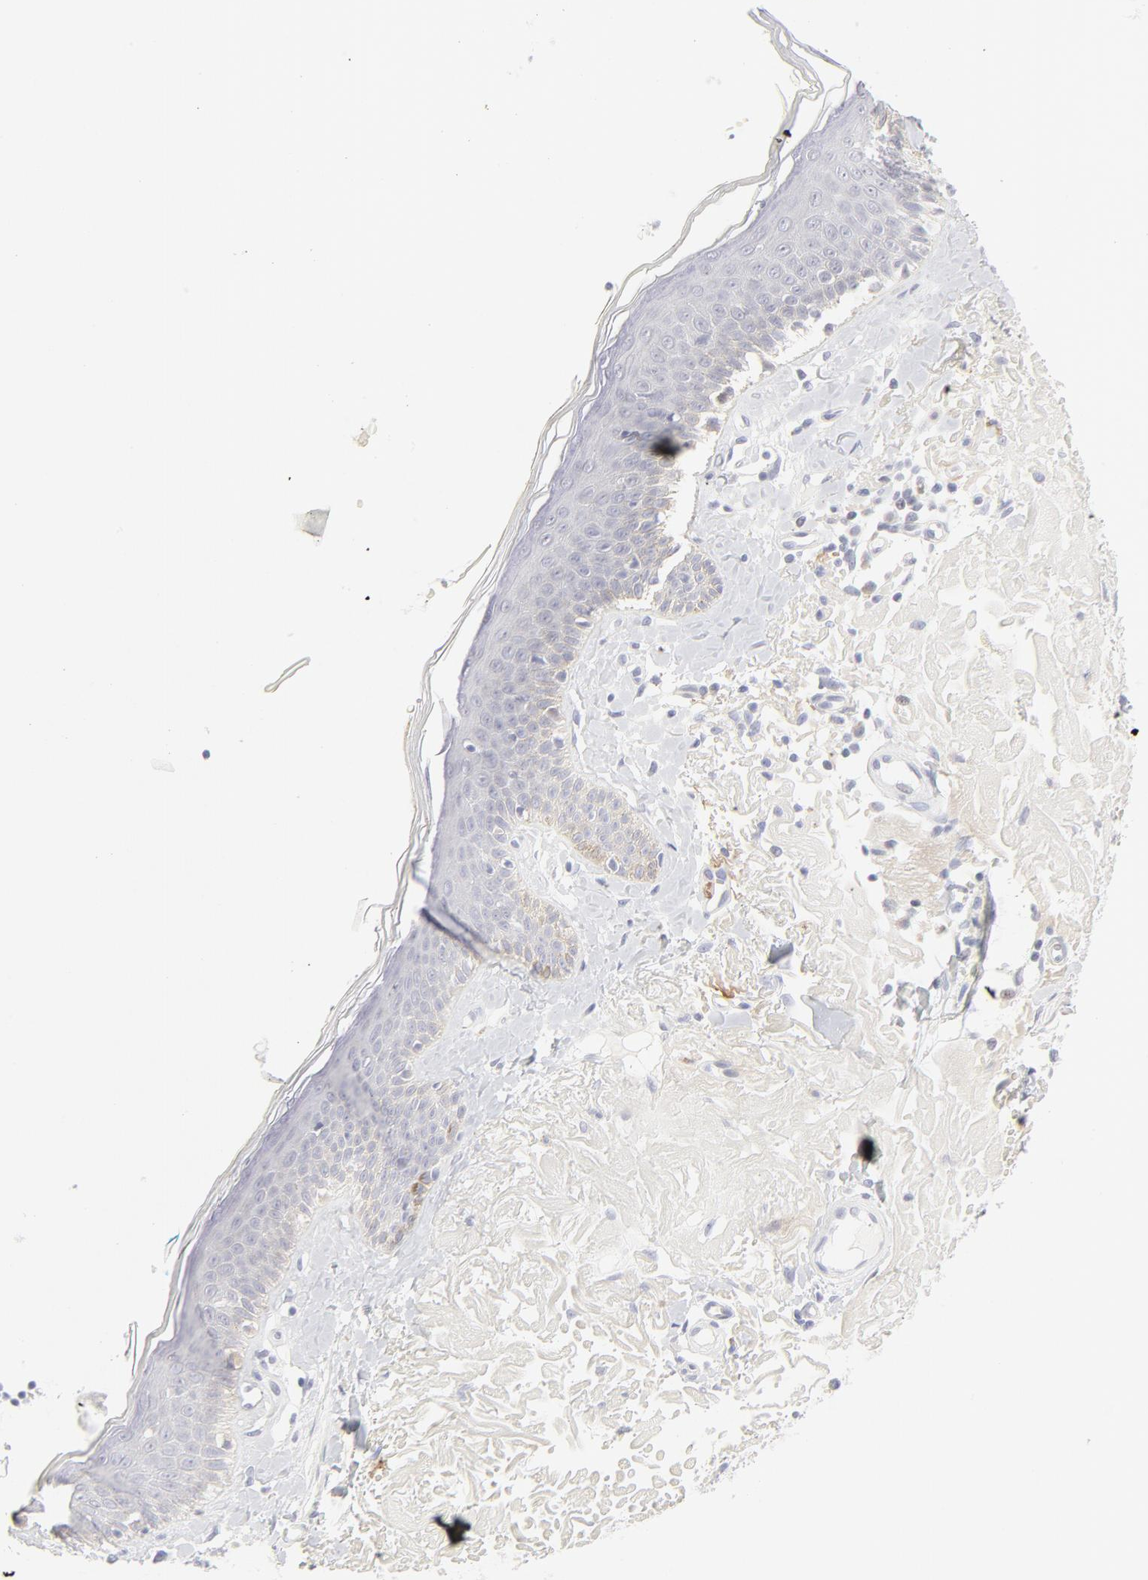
{"staining": {"intensity": "negative", "quantity": "none", "location": "none"}, "tissue": "skin cancer", "cell_type": "Tumor cells", "image_type": "cancer", "snomed": [{"axis": "morphology", "description": "Basal cell carcinoma"}, {"axis": "topography", "description": "Skin"}], "caption": "There is no significant staining in tumor cells of skin cancer (basal cell carcinoma).", "gene": "NPNT", "patient": {"sex": "male", "age": 74}}